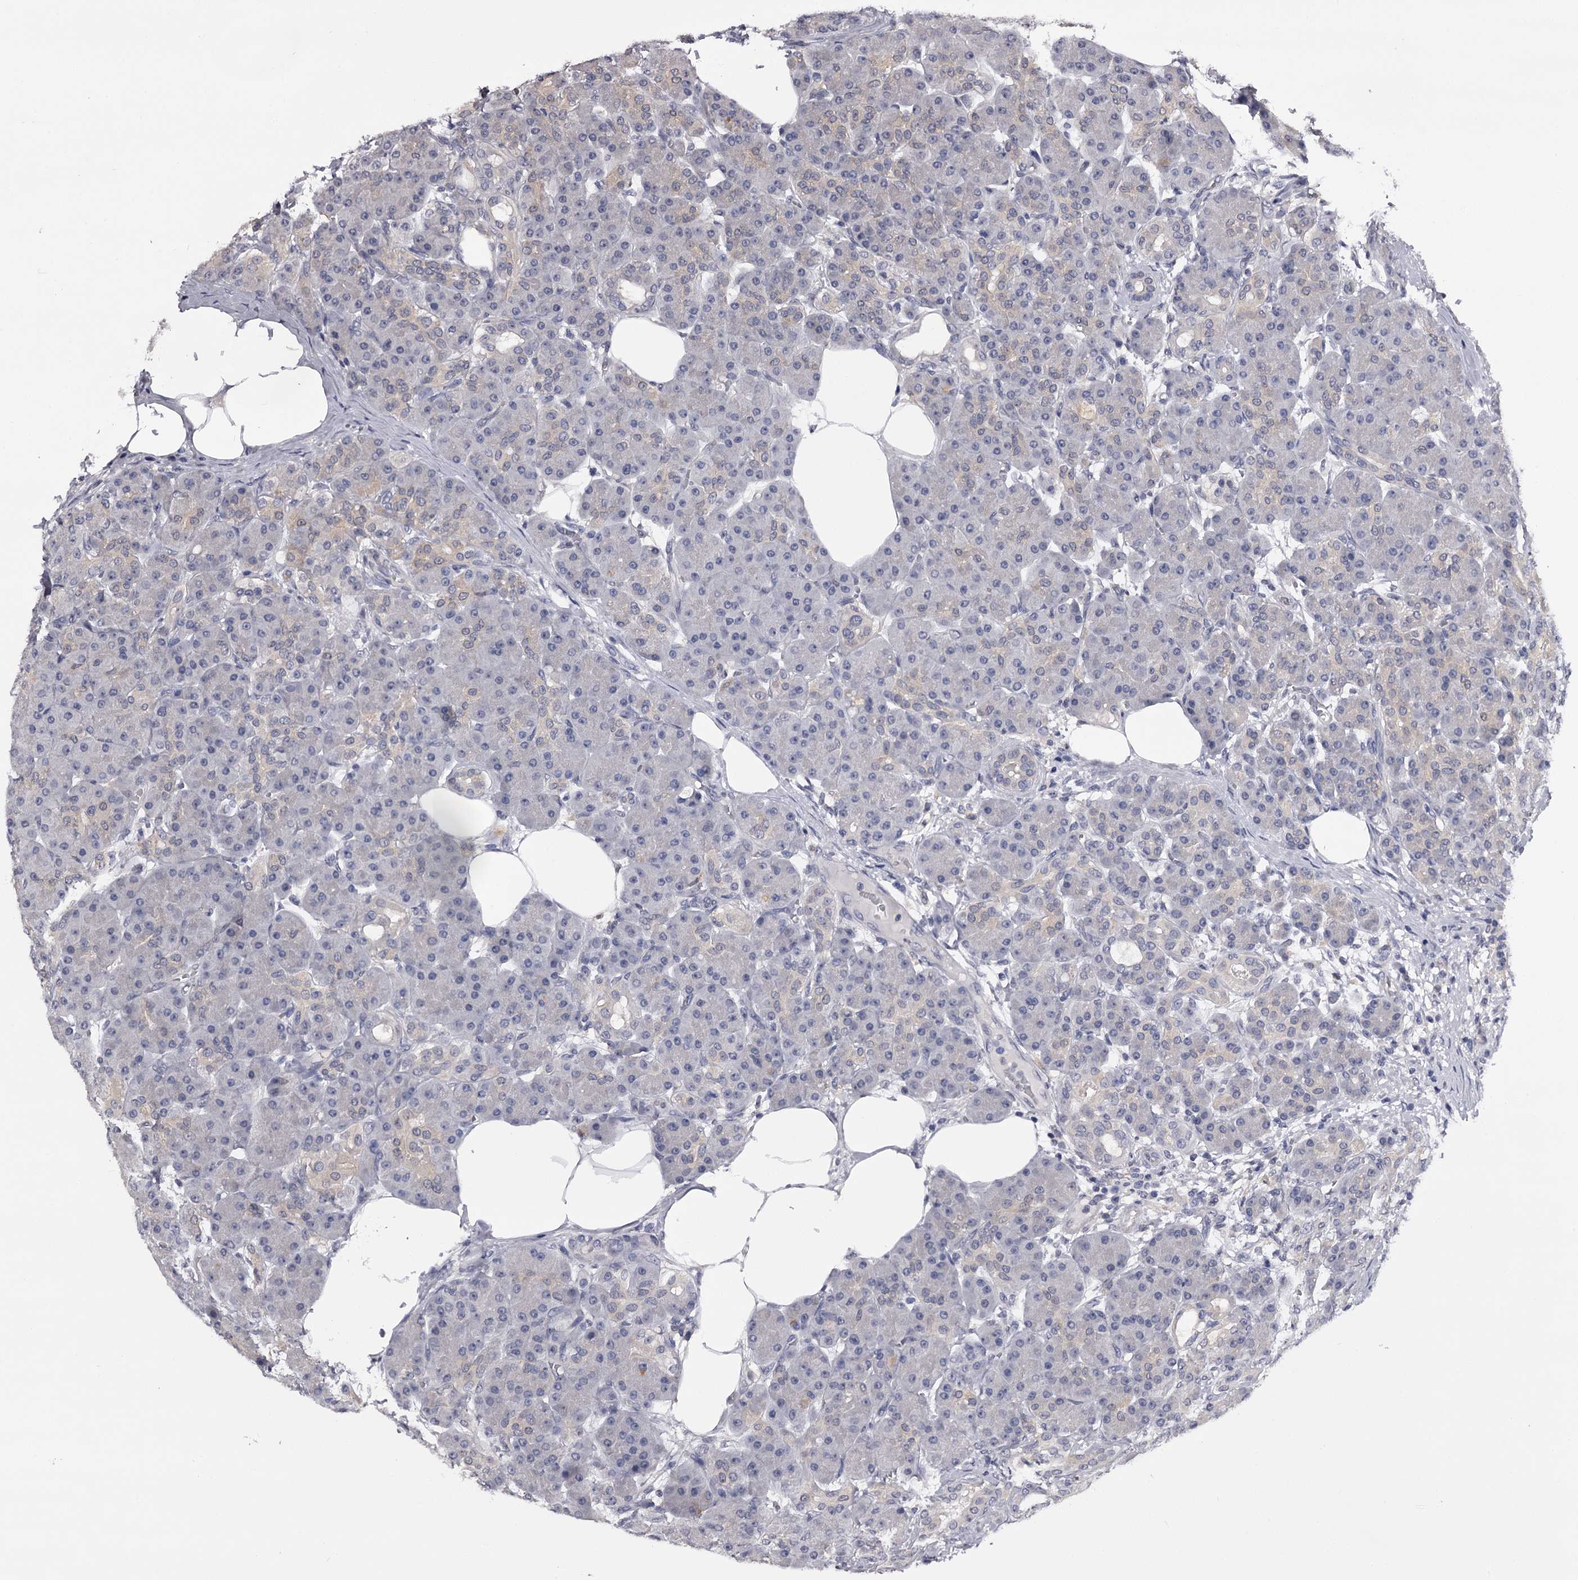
{"staining": {"intensity": "negative", "quantity": "none", "location": "none"}, "tissue": "pancreas", "cell_type": "Exocrine glandular cells", "image_type": "normal", "snomed": [{"axis": "morphology", "description": "Normal tissue, NOS"}, {"axis": "topography", "description": "Pancreas"}], "caption": "Micrograph shows no significant protein positivity in exocrine glandular cells of unremarkable pancreas.", "gene": "GSTO1", "patient": {"sex": "male", "age": 63}}